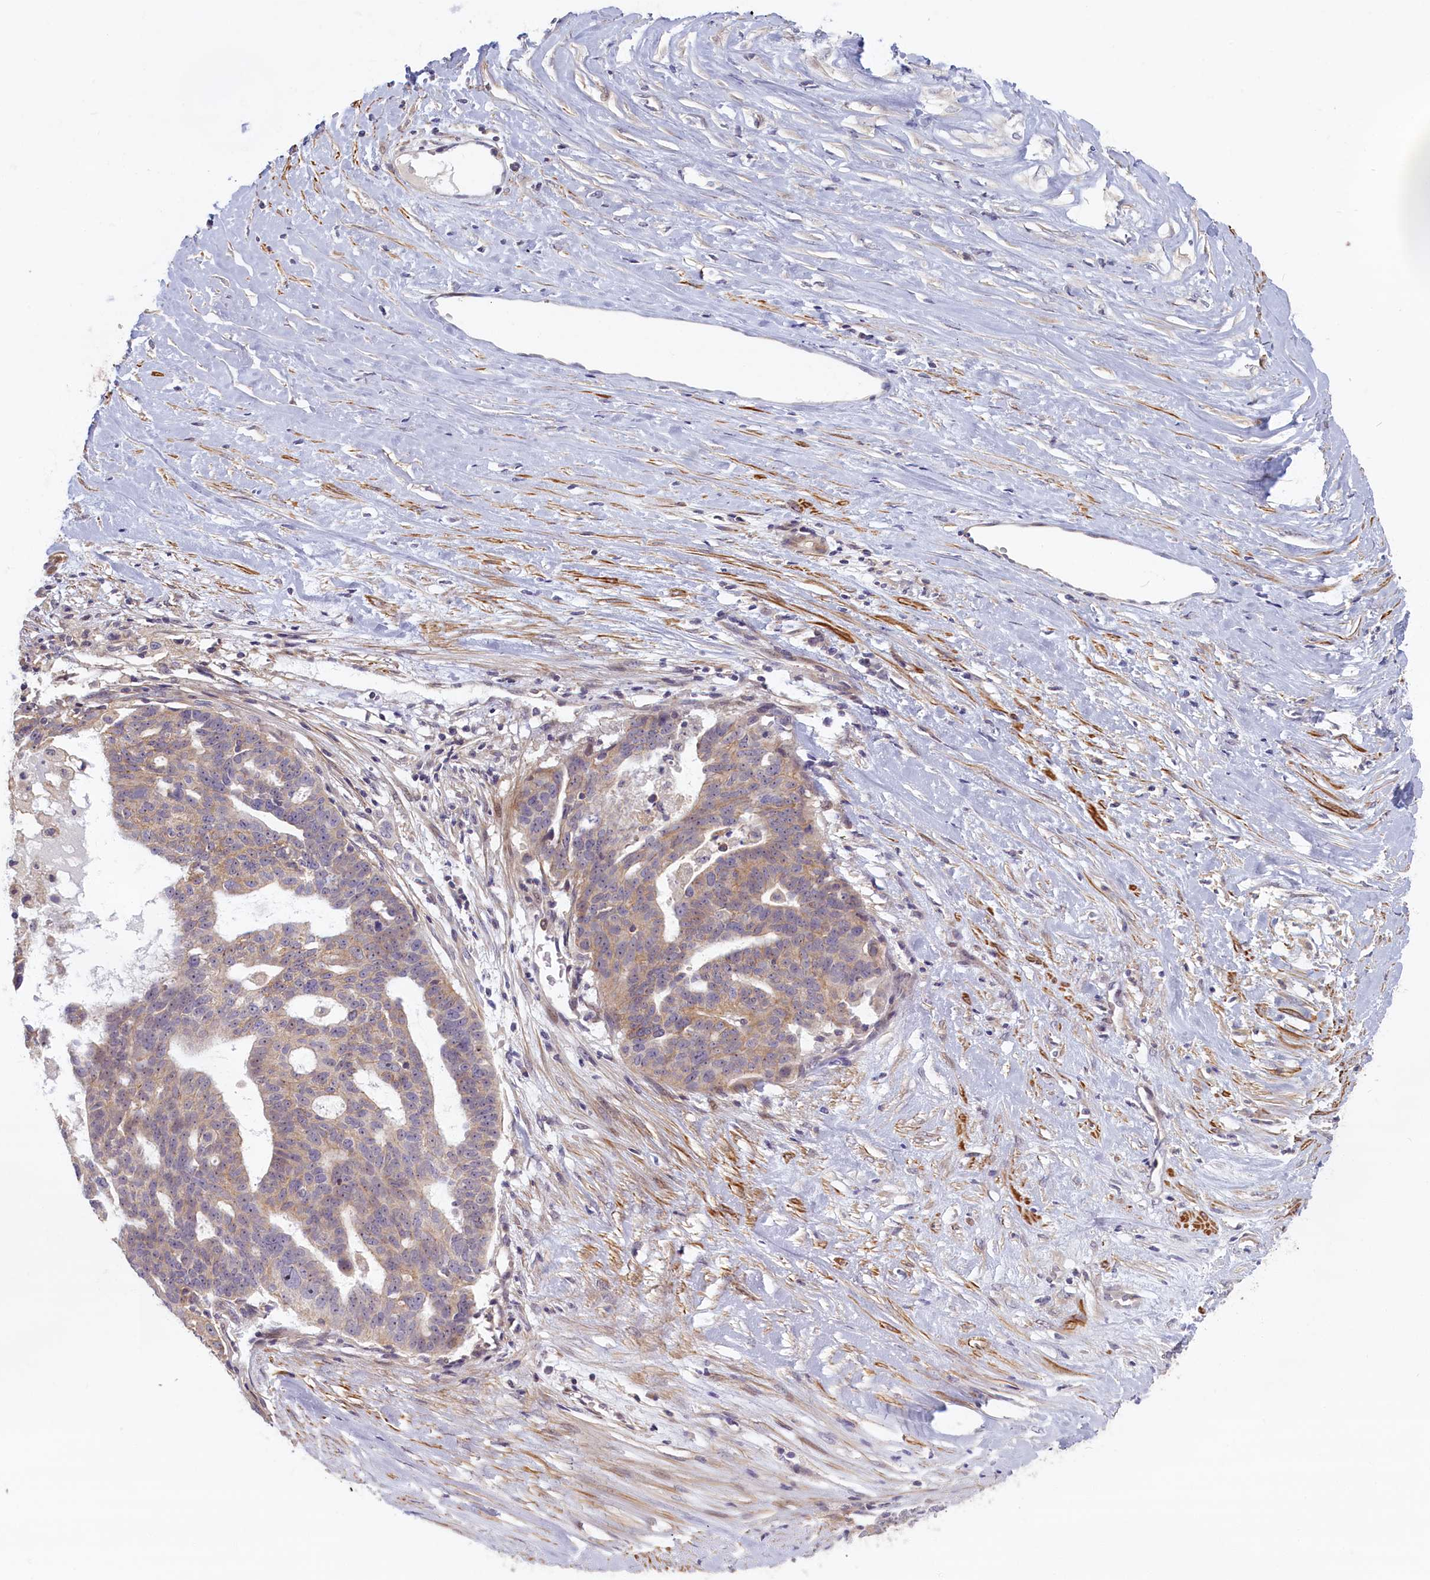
{"staining": {"intensity": "weak", "quantity": "25%-75%", "location": "cytoplasmic/membranous"}, "tissue": "ovarian cancer", "cell_type": "Tumor cells", "image_type": "cancer", "snomed": [{"axis": "morphology", "description": "Cystadenocarcinoma, serous, NOS"}, {"axis": "topography", "description": "Ovary"}], "caption": "Ovarian cancer (serous cystadenocarcinoma) stained with a protein marker reveals weak staining in tumor cells.", "gene": "TRPM4", "patient": {"sex": "female", "age": 59}}